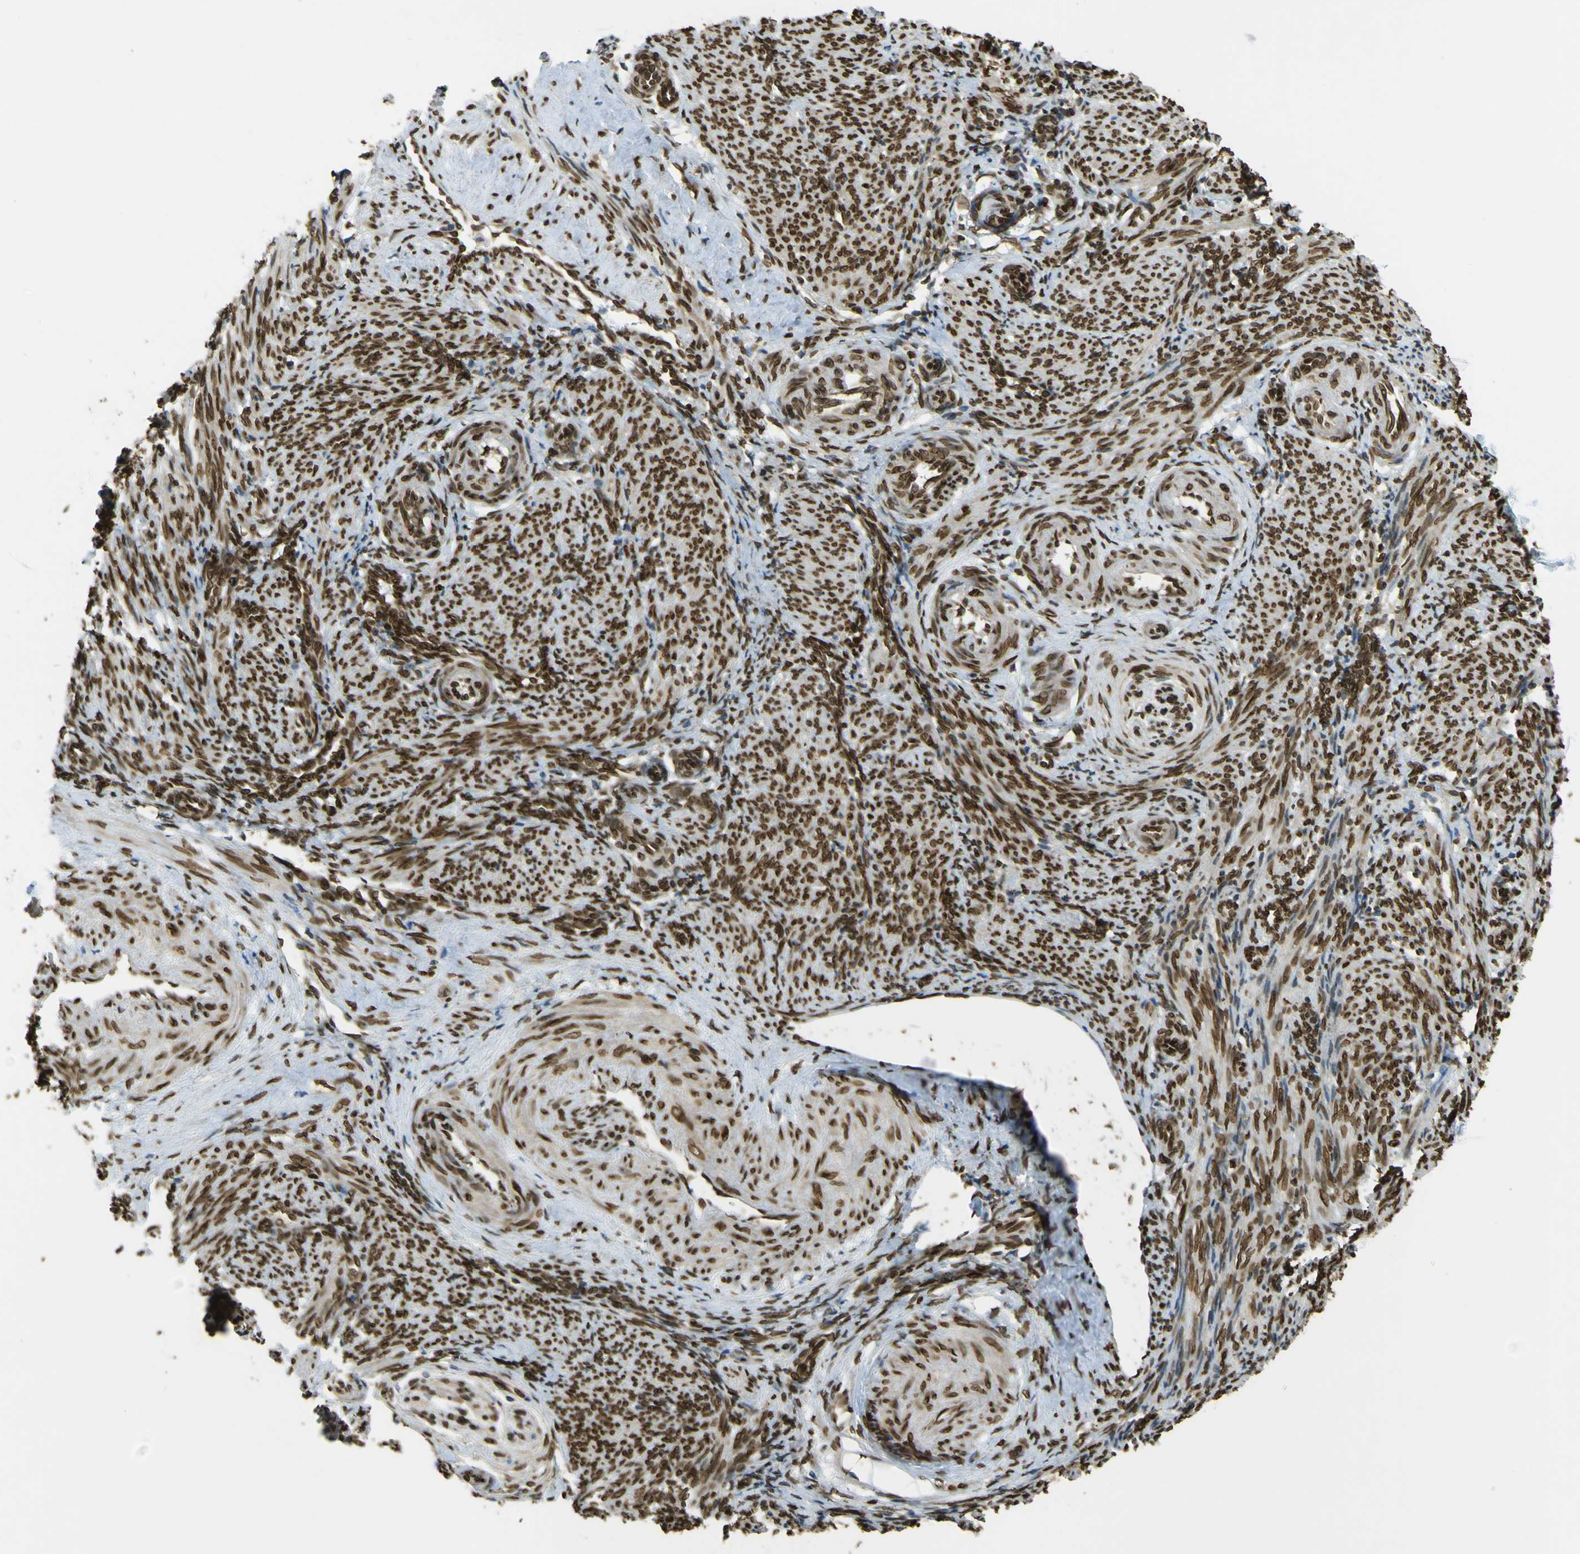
{"staining": {"intensity": "moderate", "quantity": ">75%", "location": "cytoplasmic/membranous,nuclear"}, "tissue": "smooth muscle", "cell_type": "Smooth muscle cells", "image_type": "normal", "snomed": [{"axis": "morphology", "description": "Normal tissue, NOS"}, {"axis": "topography", "description": "Endometrium"}], "caption": "An immunohistochemistry histopathology image of normal tissue is shown. Protein staining in brown shows moderate cytoplasmic/membranous,nuclear positivity in smooth muscle within smooth muscle cells. Immunohistochemistry (ihc) stains the protein of interest in brown and the nuclei are stained blue.", "gene": "GALNT1", "patient": {"sex": "female", "age": 33}}